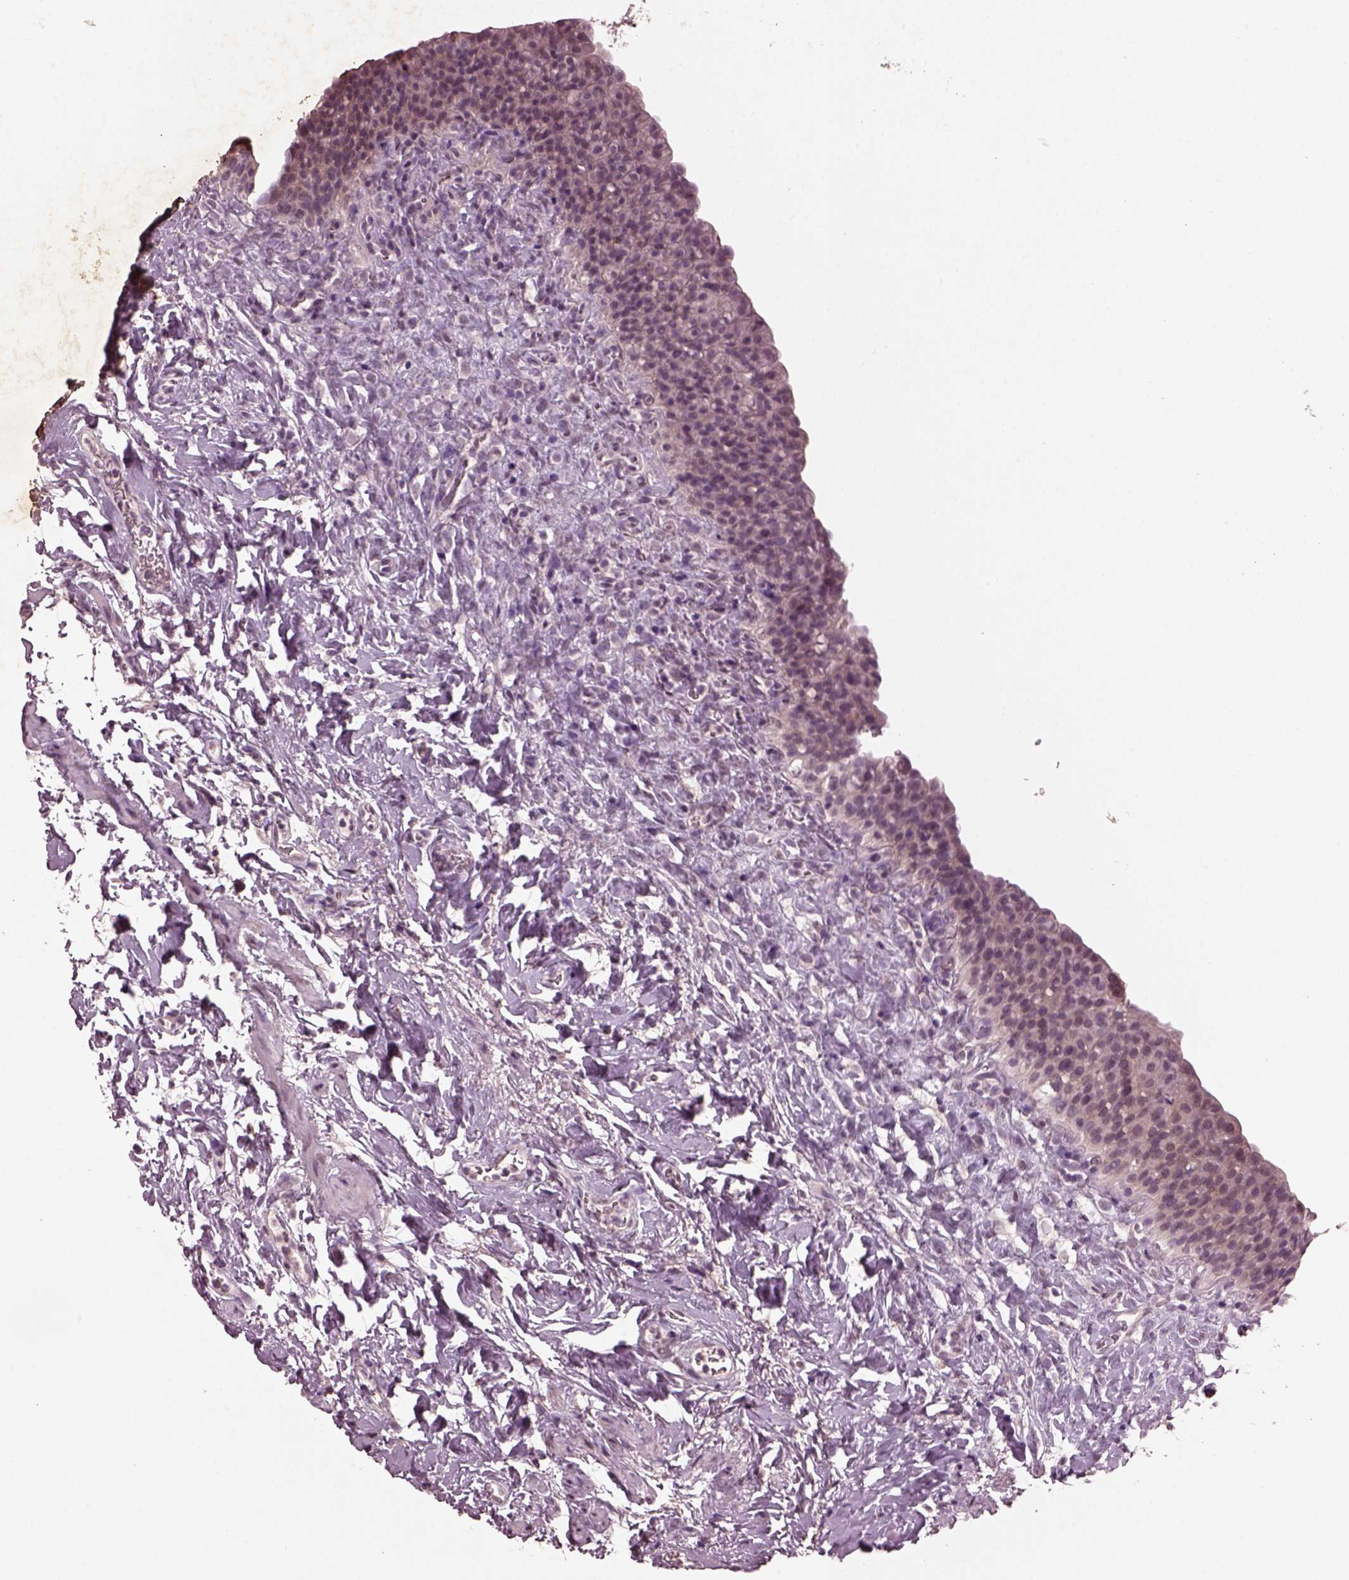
{"staining": {"intensity": "negative", "quantity": "none", "location": "none"}, "tissue": "urinary bladder", "cell_type": "Urothelial cells", "image_type": "normal", "snomed": [{"axis": "morphology", "description": "Normal tissue, NOS"}, {"axis": "topography", "description": "Urinary bladder"}], "caption": "Immunohistochemistry (IHC) photomicrograph of unremarkable urinary bladder stained for a protein (brown), which demonstrates no positivity in urothelial cells. Brightfield microscopy of immunohistochemistry stained with DAB (brown) and hematoxylin (blue), captured at high magnification.", "gene": "IL18RAP", "patient": {"sex": "male", "age": 76}}